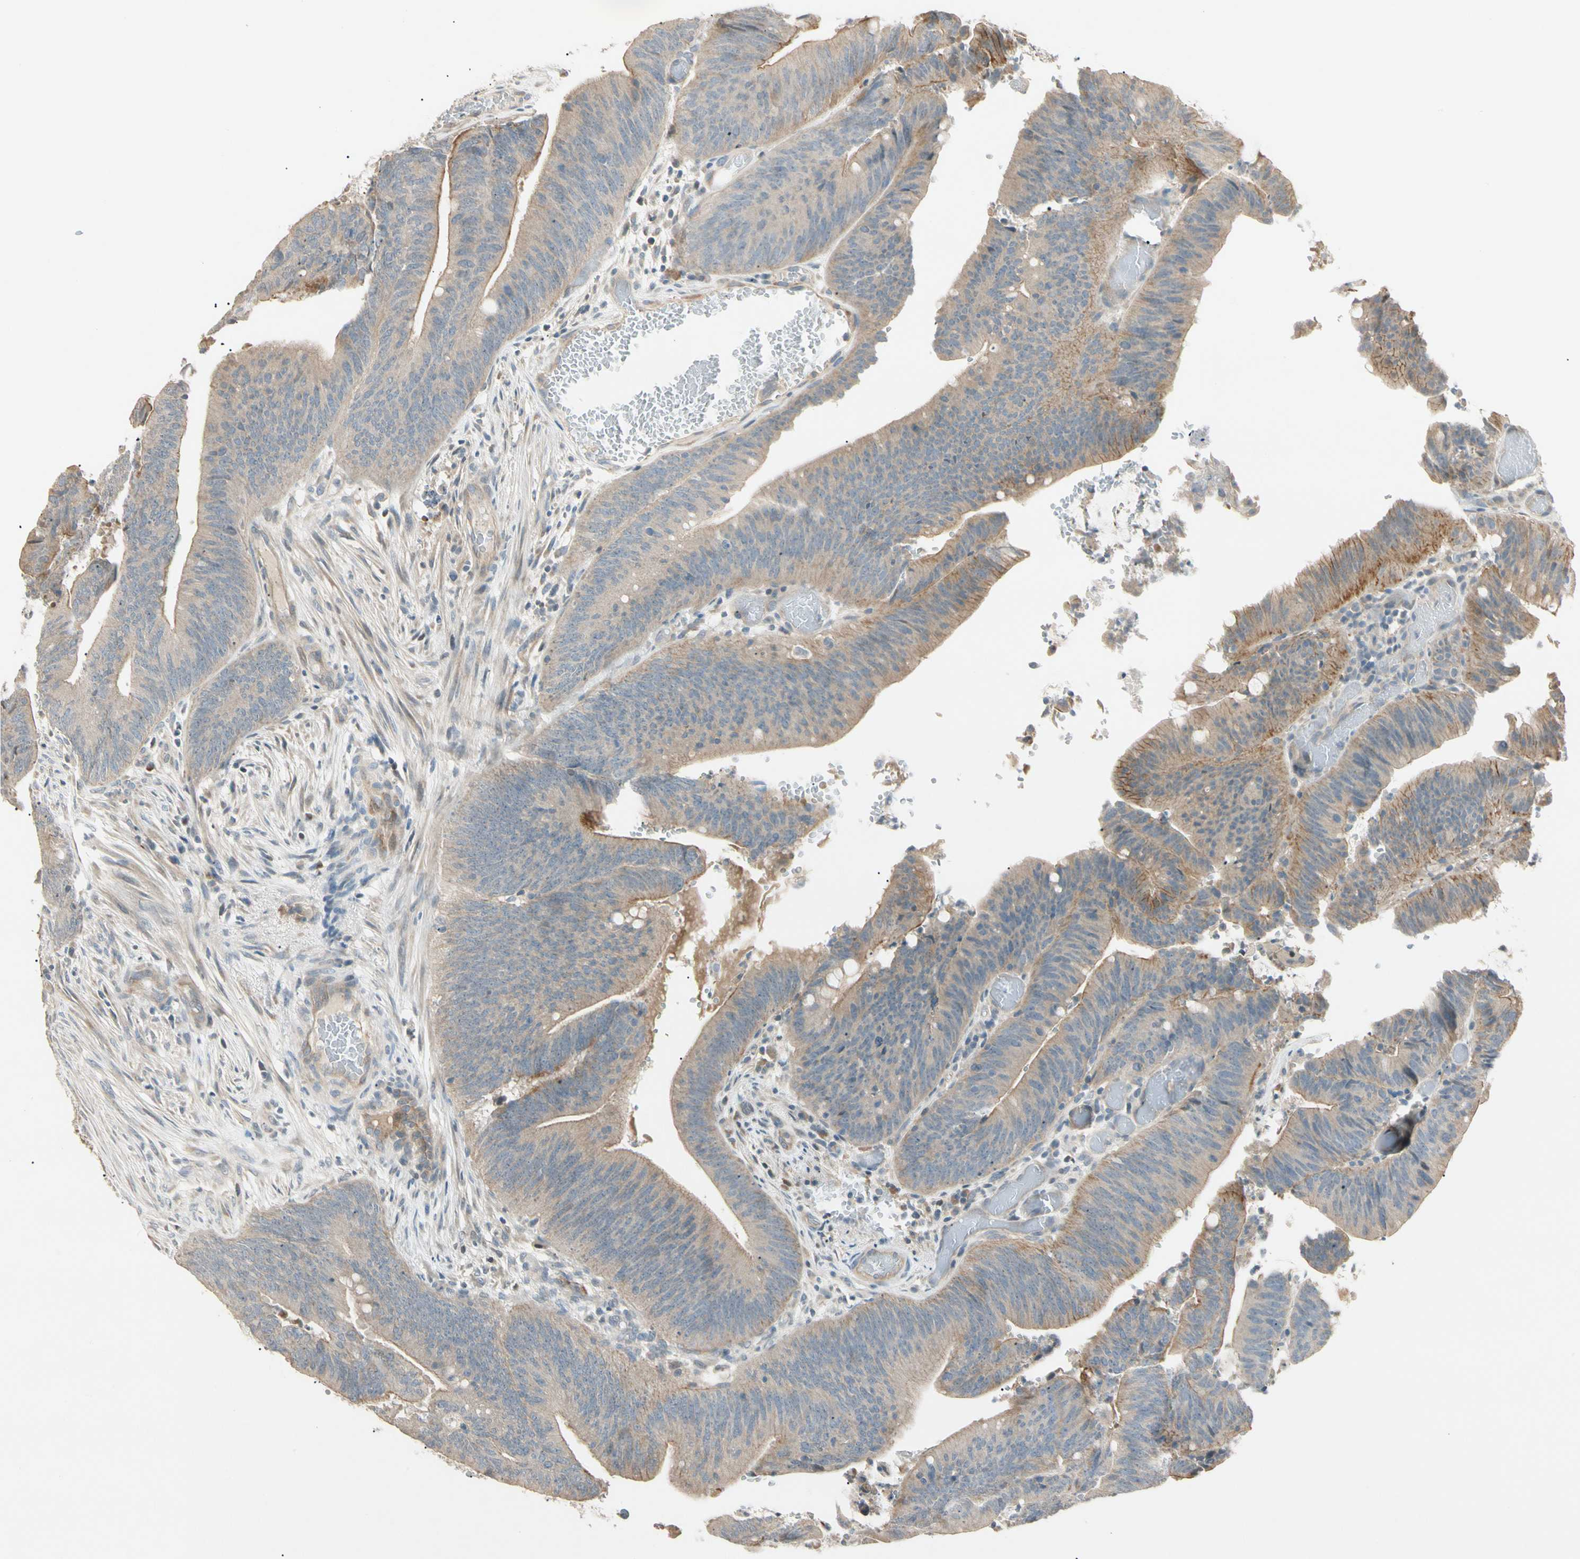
{"staining": {"intensity": "weak", "quantity": "25%-75%", "location": "cytoplasmic/membranous"}, "tissue": "colorectal cancer", "cell_type": "Tumor cells", "image_type": "cancer", "snomed": [{"axis": "morphology", "description": "Adenocarcinoma, NOS"}, {"axis": "topography", "description": "Rectum"}], "caption": "Immunohistochemistry histopathology image of neoplastic tissue: adenocarcinoma (colorectal) stained using IHC reveals low levels of weak protein expression localized specifically in the cytoplasmic/membranous of tumor cells, appearing as a cytoplasmic/membranous brown color.", "gene": "P3H2", "patient": {"sex": "female", "age": 66}}